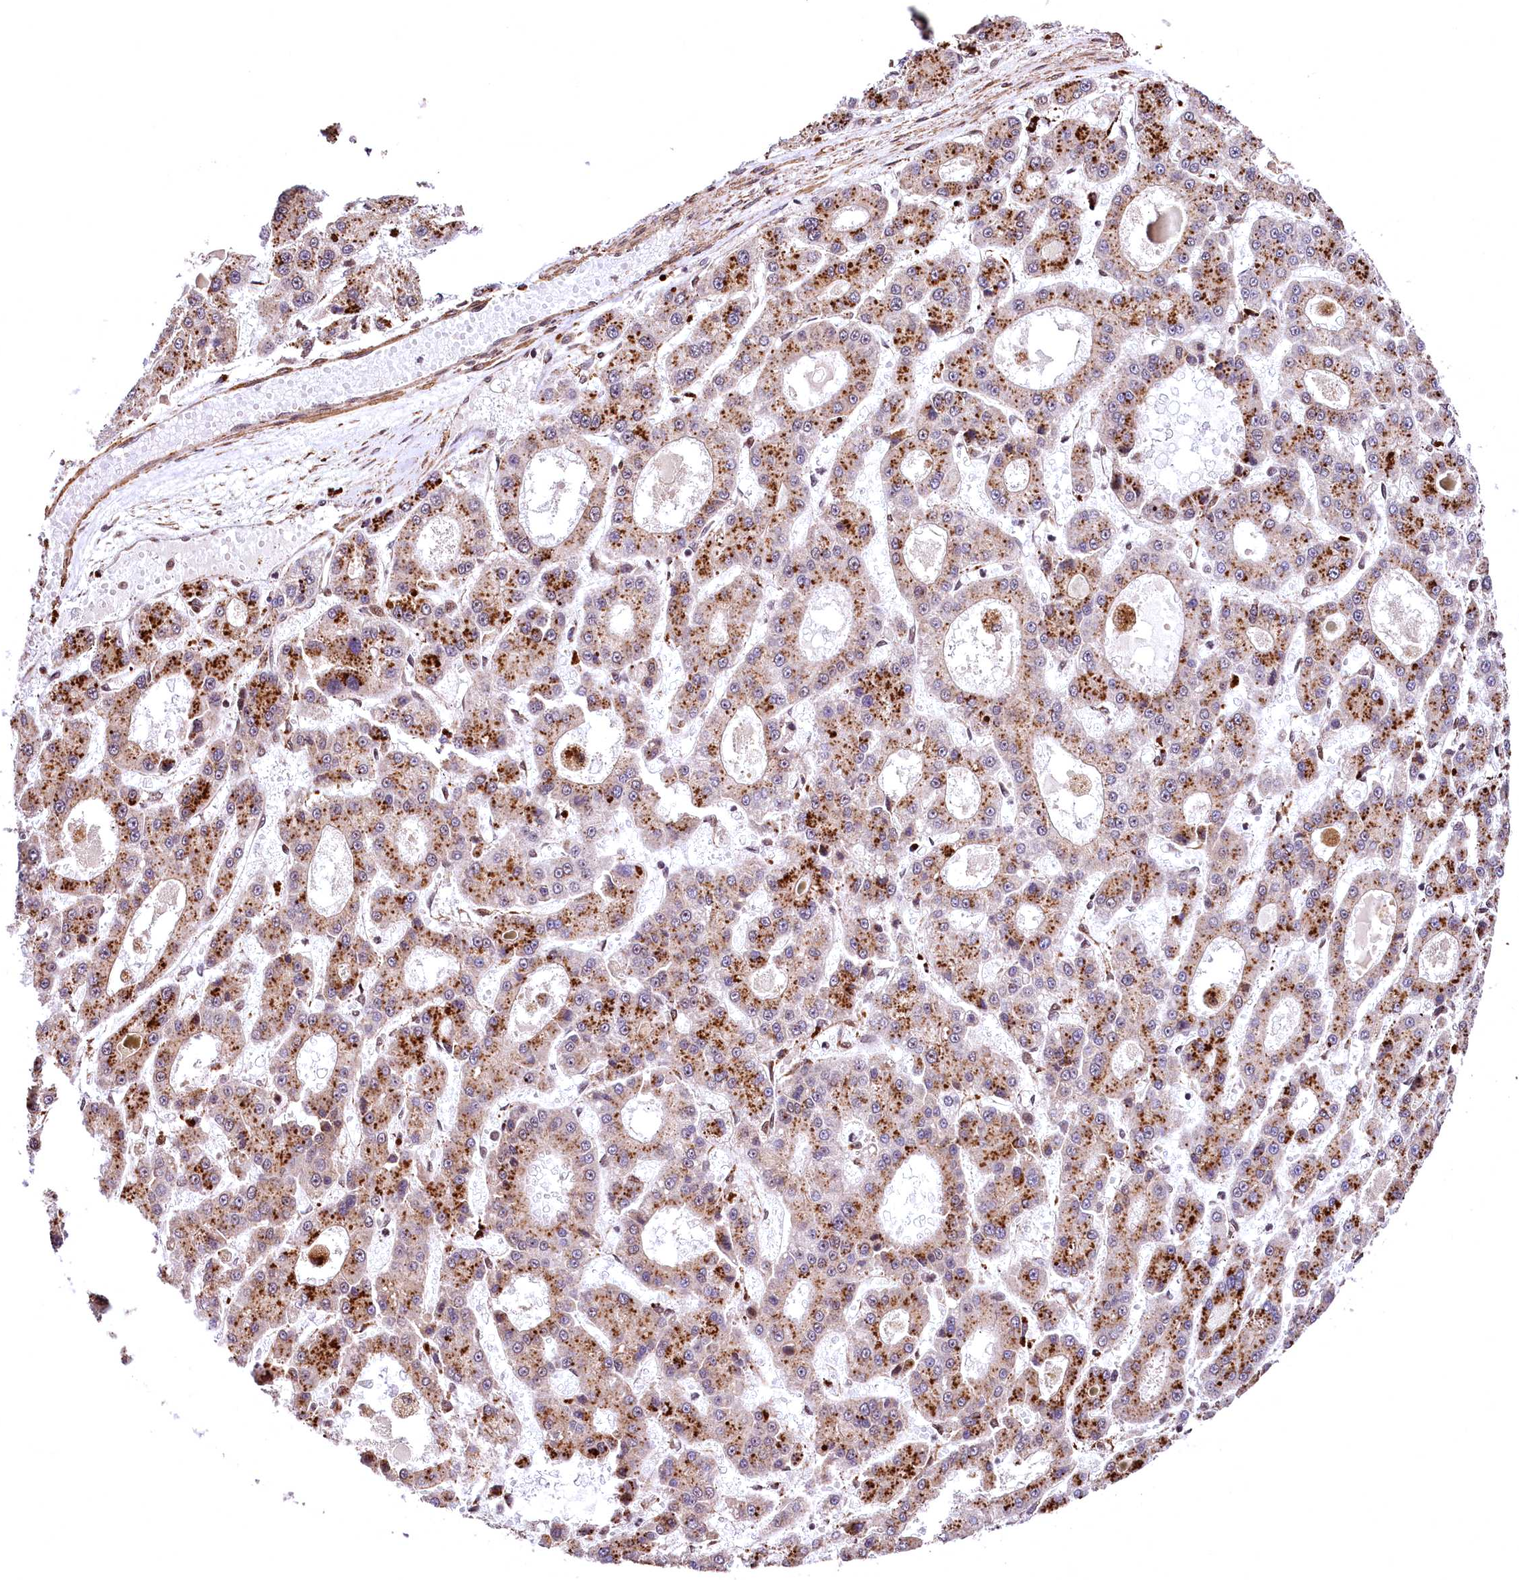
{"staining": {"intensity": "strong", "quantity": "25%-75%", "location": "cytoplasmic/membranous"}, "tissue": "liver cancer", "cell_type": "Tumor cells", "image_type": "cancer", "snomed": [{"axis": "morphology", "description": "Carcinoma, Hepatocellular, NOS"}, {"axis": "topography", "description": "Liver"}], "caption": "Strong cytoplasmic/membranous protein expression is appreciated in approximately 25%-75% of tumor cells in hepatocellular carcinoma (liver). The protein of interest is stained brown, and the nuclei are stained in blue (DAB IHC with brightfield microscopy, high magnification).", "gene": "PDS5B", "patient": {"sex": "male", "age": 70}}